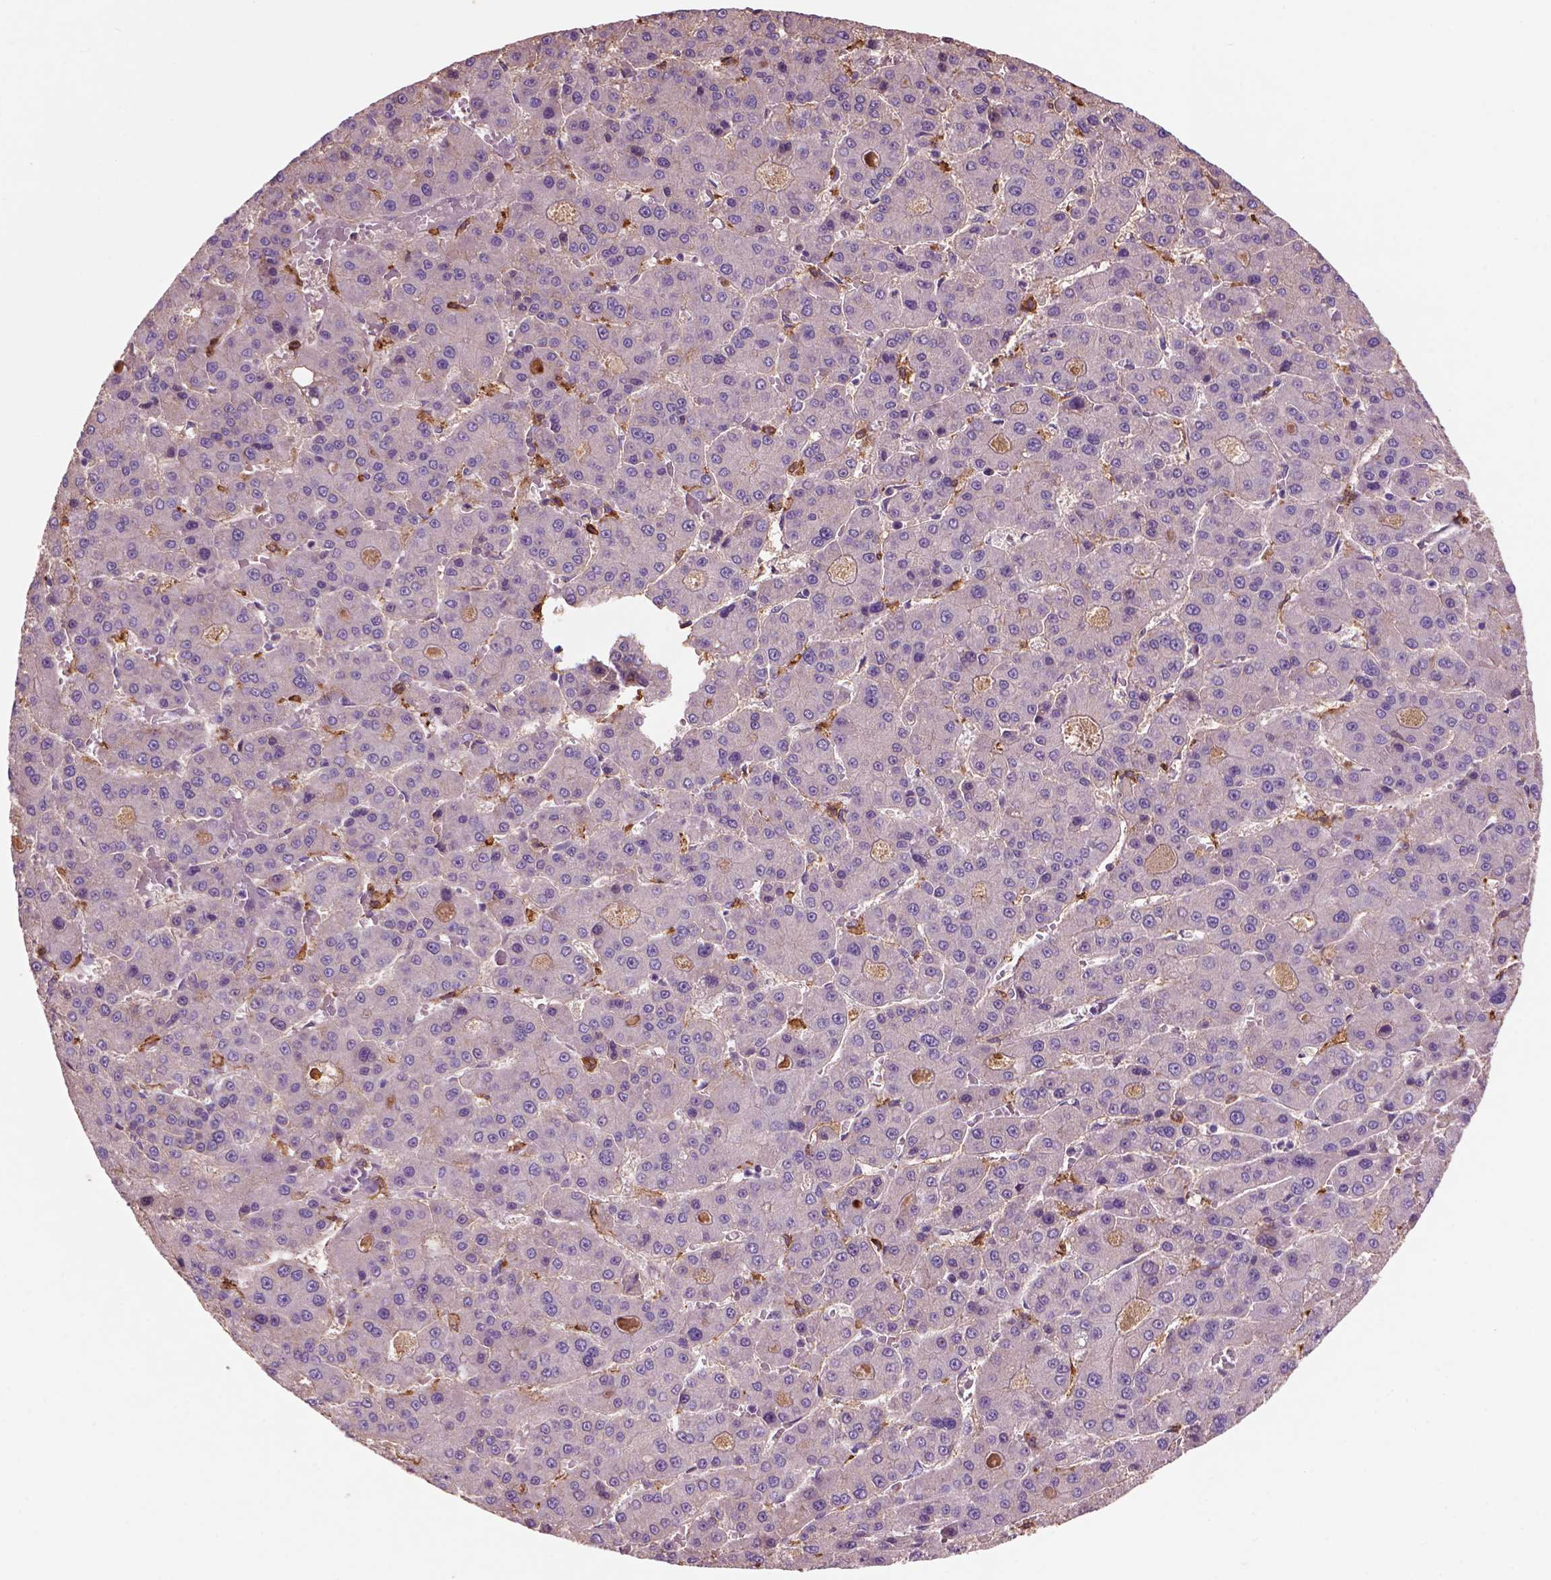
{"staining": {"intensity": "negative", "quantity": "none", "location": "none"}, "tissue": "liver cancer", "cell_type": "Tumor cells", "image_type": "cancer", "snomed": [{"axis": "morphology", "description": "Carcinoma, Hepatocellular, NOS"}, {"axis": "topography", "description": "Liver"}], "caption": "Liver hepatocellular carcinoma was stained to show a protein in brown. There is no significant expression in tumor cells.", "gene": "CD14", "patient": {"sex": "male", "age": 70}}